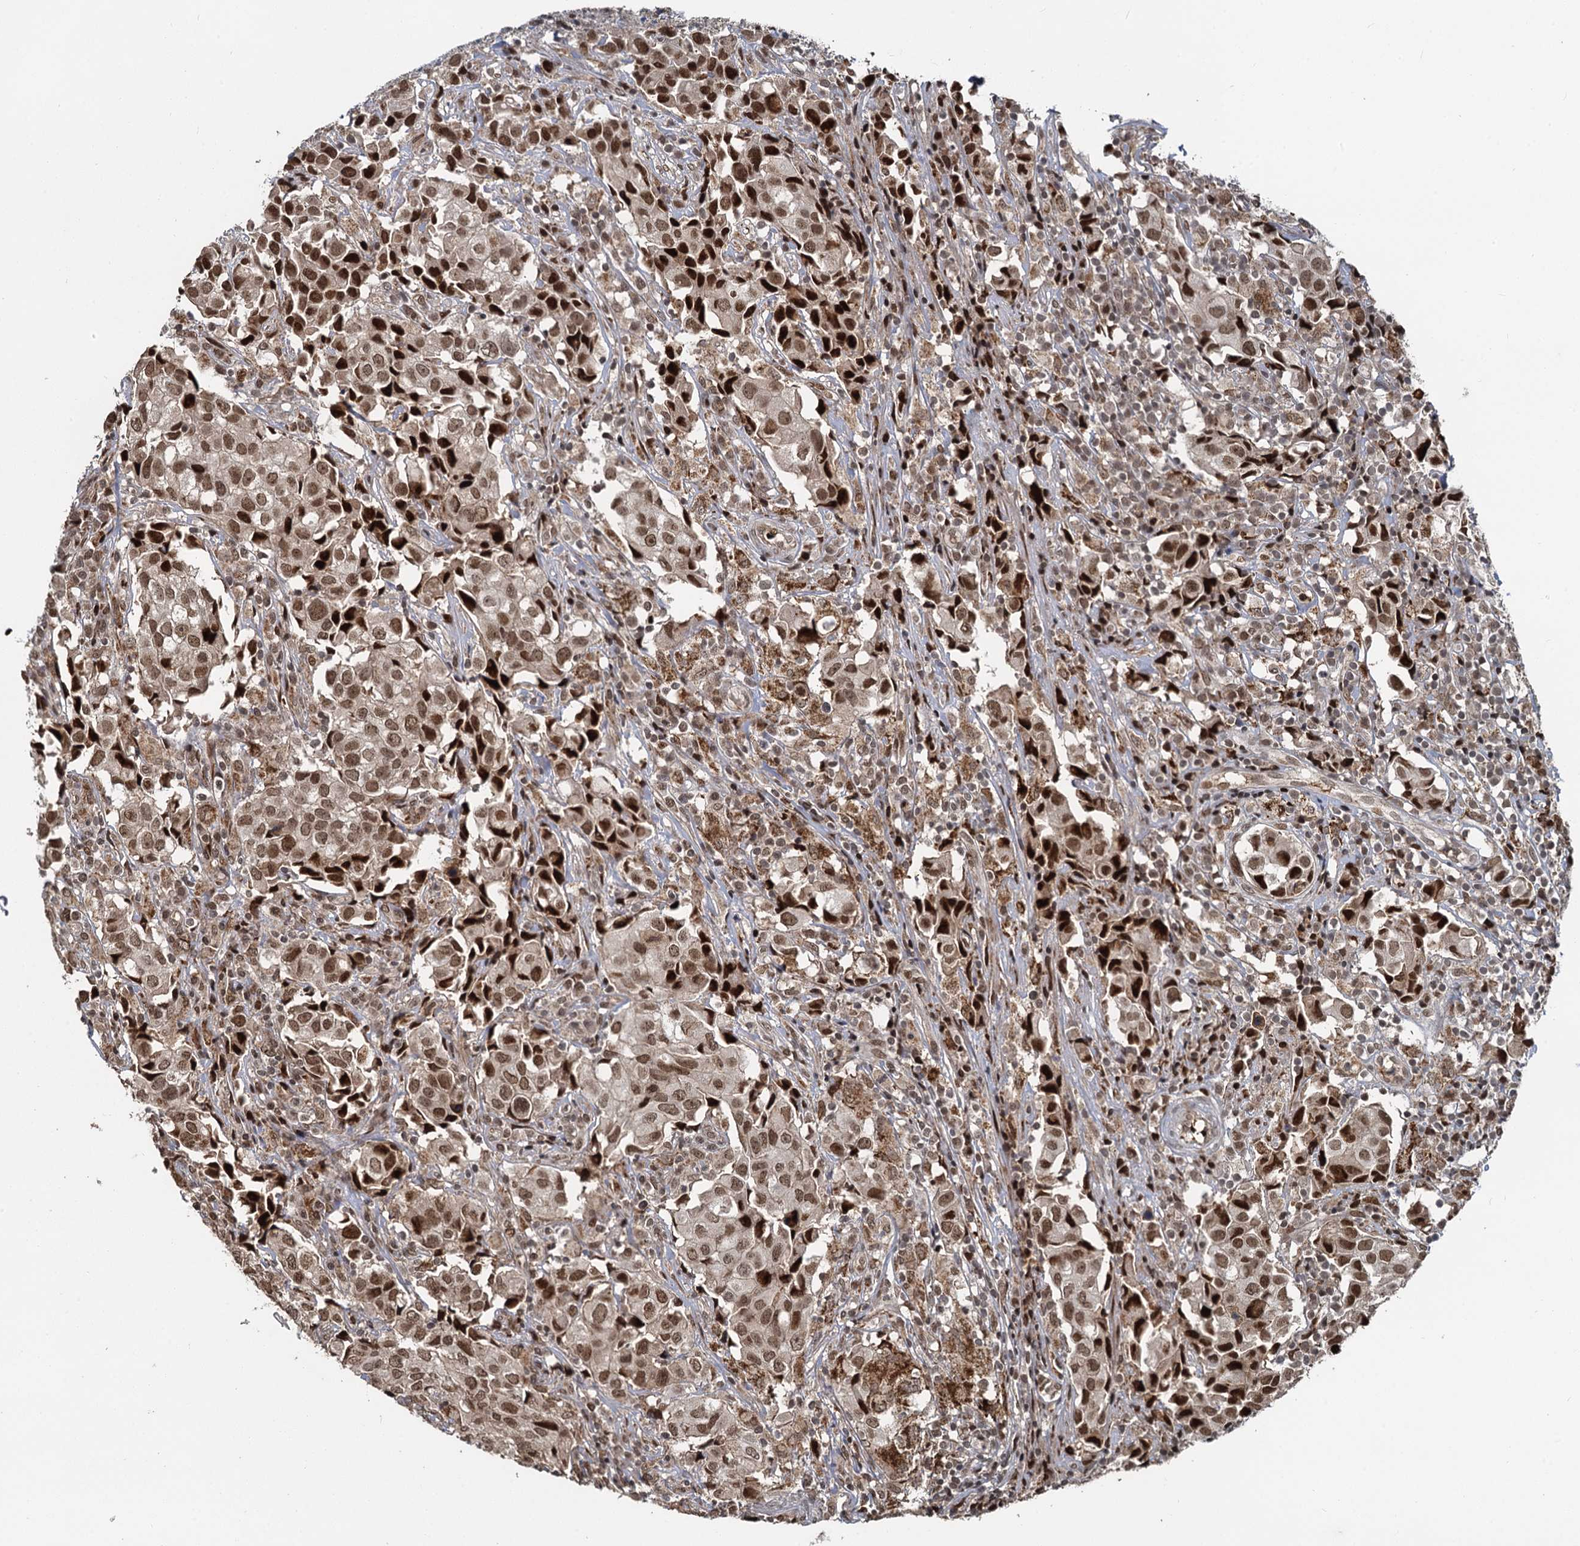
{"staining": {"intensity": "moderate", "quantity": ">75%", "location": "nuclear"}, "tissue": "urothelial cancer", "cell_type": "Tumor cells", "image_type": "cancer", "snomed": [{"axis": "morphology", "description": "Urothelial carcinoma, High grade"}, {"axis": "topography", "description": "Urinary bladder"}], "caption": "Moderate nuclear protein staining is seen in about >75% of tumor cells in urothelial carcinoma (high-grade).", "gene": "FANCI", "patient": {"sex": "female", "age": 75}}